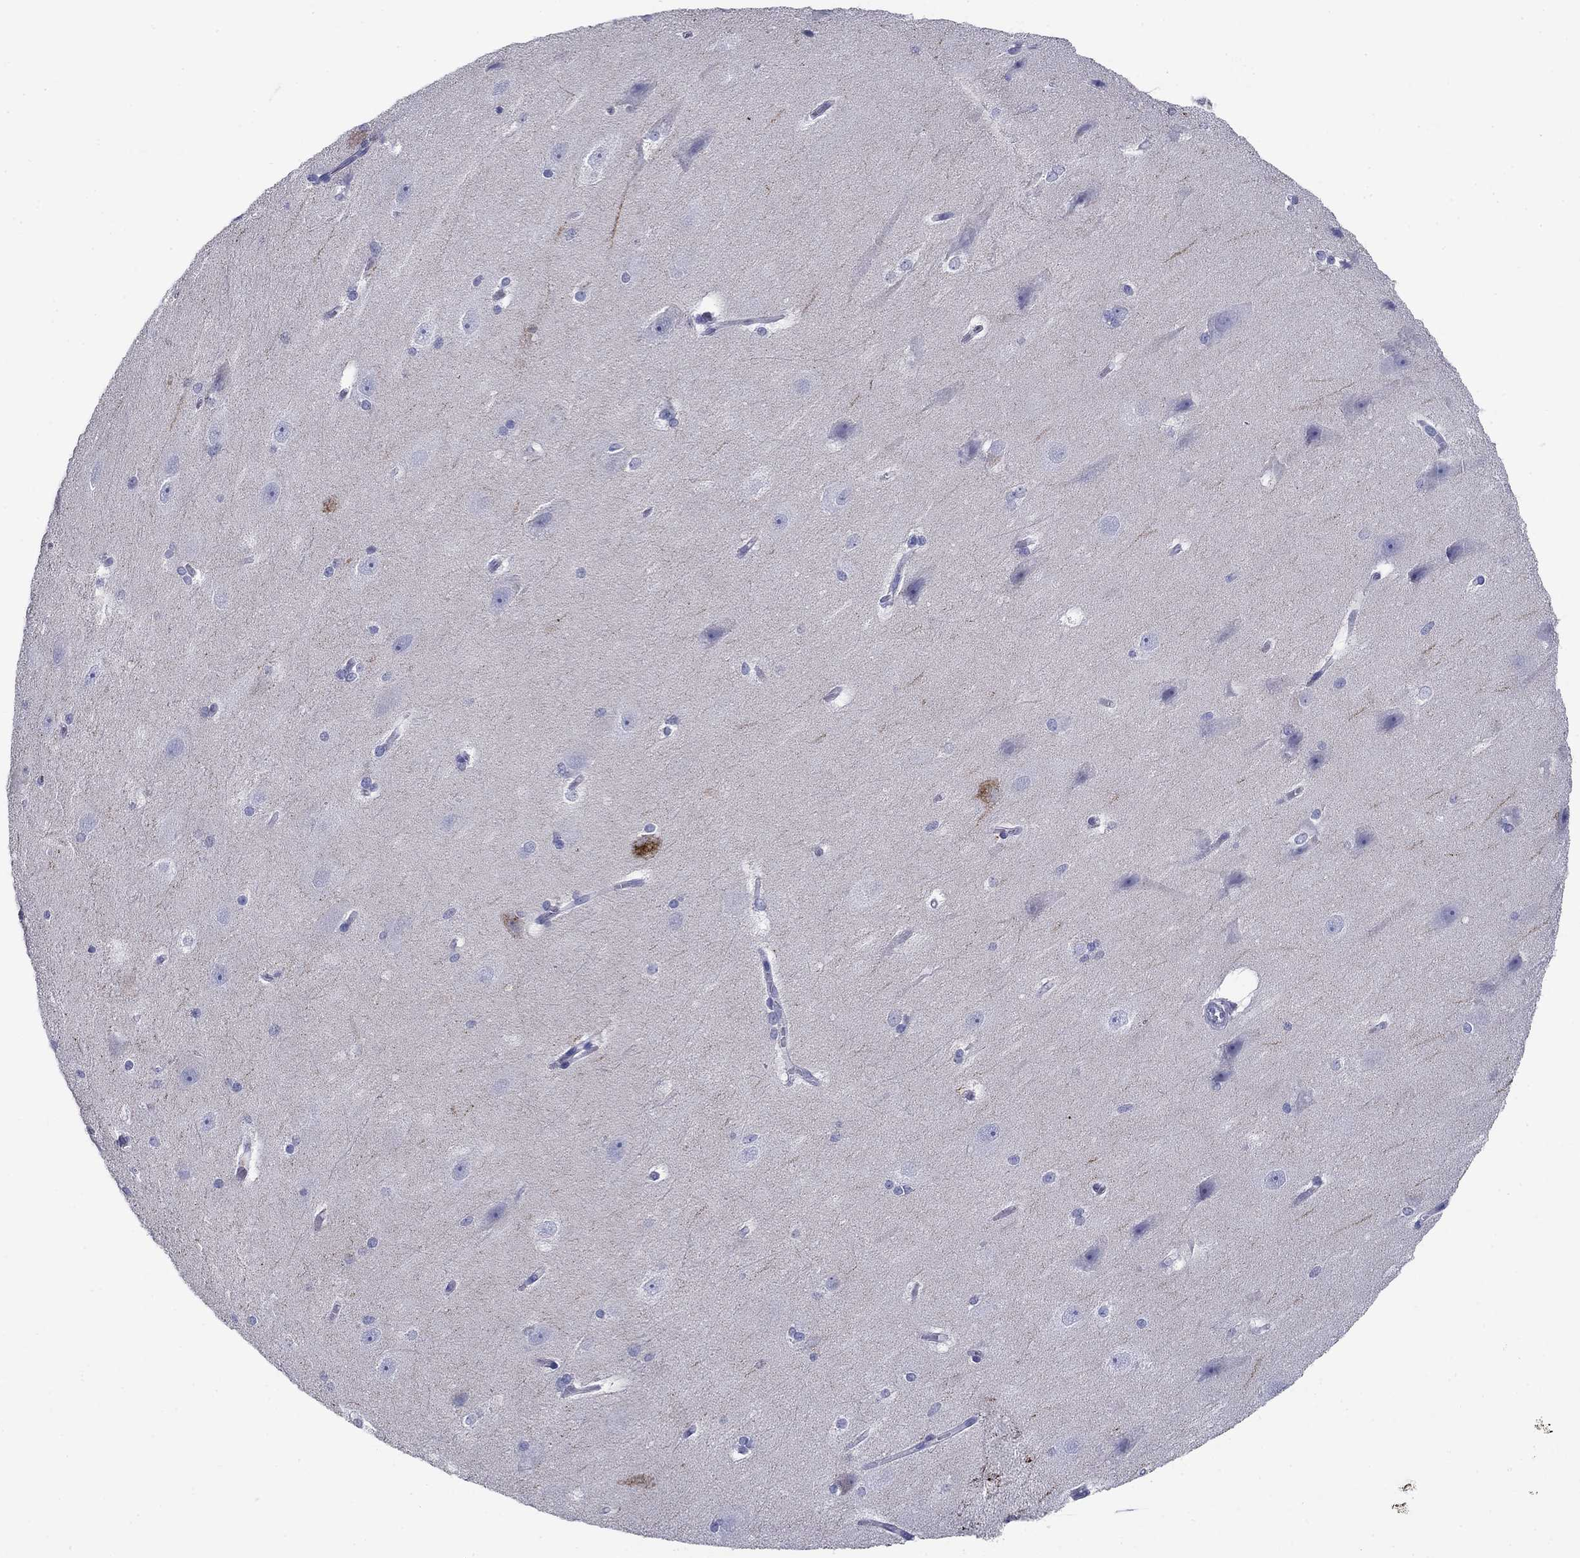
{"staining": {"intensity": "negative", "quantity": "none", "location": "none"}, "tissue": "hippocampus", "cell_type": "Glial cells", "image_type": "normal", "snomed": [{"axis": "morphology", "description": "Normal tissue, NOS"}, {"axis": "topography", "description": "Cerebral cortex"}, {"axis": "topography", "description": "Hippocampus"}], "caption": "Immunohistochemistry of unremarkable human hippocampus reveals no expression in glial cells.", "gene": "UPB1", "patient": {"sex": "female", "age": 19}}